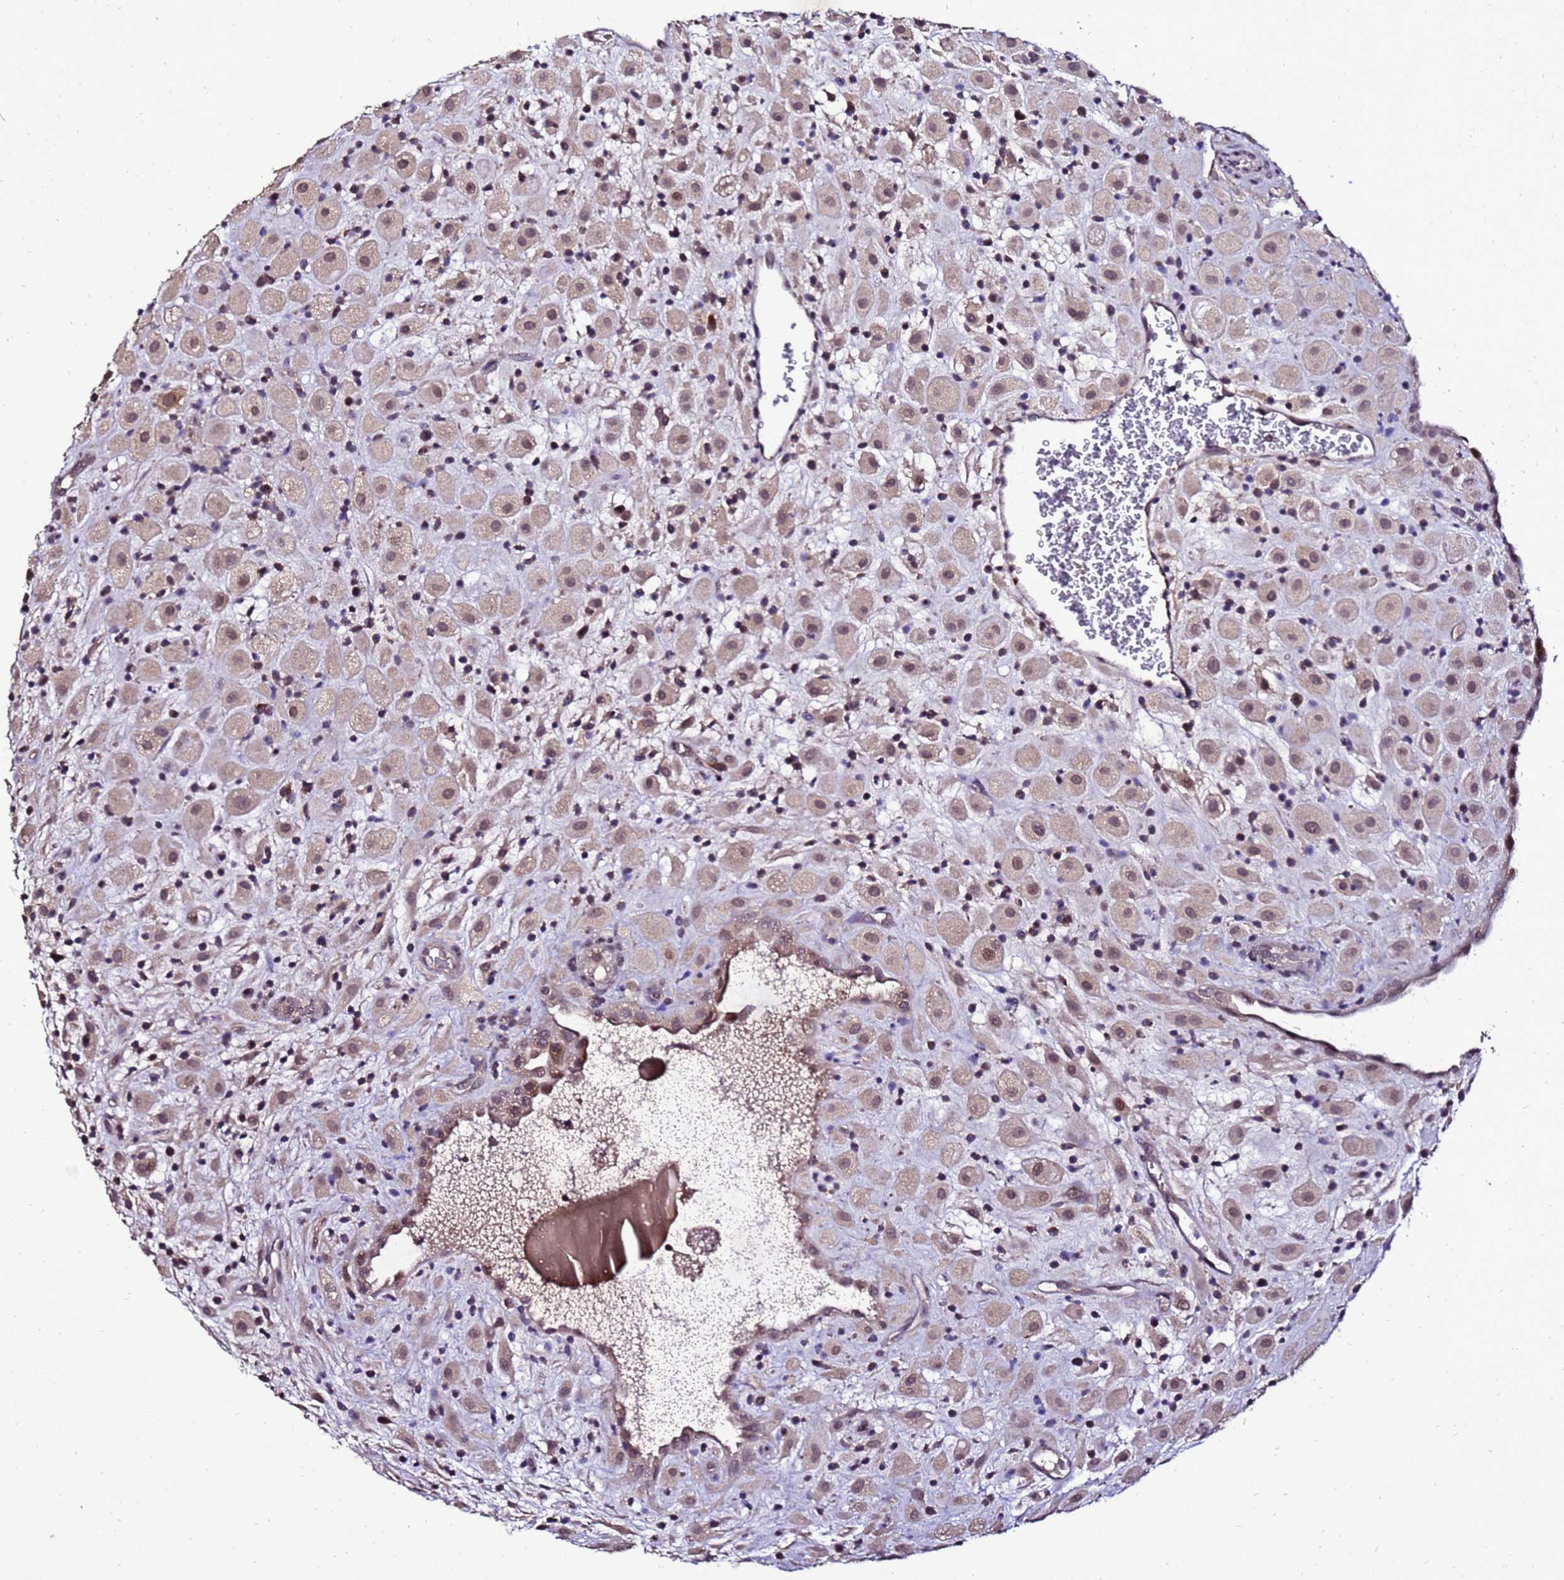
{"staining": {"intensity": "moderate", "quantity": ">75%", "location": "cytoplasmic/membranous,nuclear"}, "tissue": "placenta", "cell_type": "Decidual cells", "image_type": "normal", "snomed": [{"axis": "morphology", "description": "Normal tissue, NOS"}, {"axis": "topography", "description": "Placenta"}], "caption": "The photomicrograph demonstrates staining of benign placenta, revealing moderate cytoplasmic/membranous,nuclear protein staining (brown color) within decidual cells. (Stains: DAB in brown, nuclei in blue, Microscopy: brightfield microscopy at high magnification).", "gene": "ZNF329", "patient": {"sex": "female", "age": 35}}